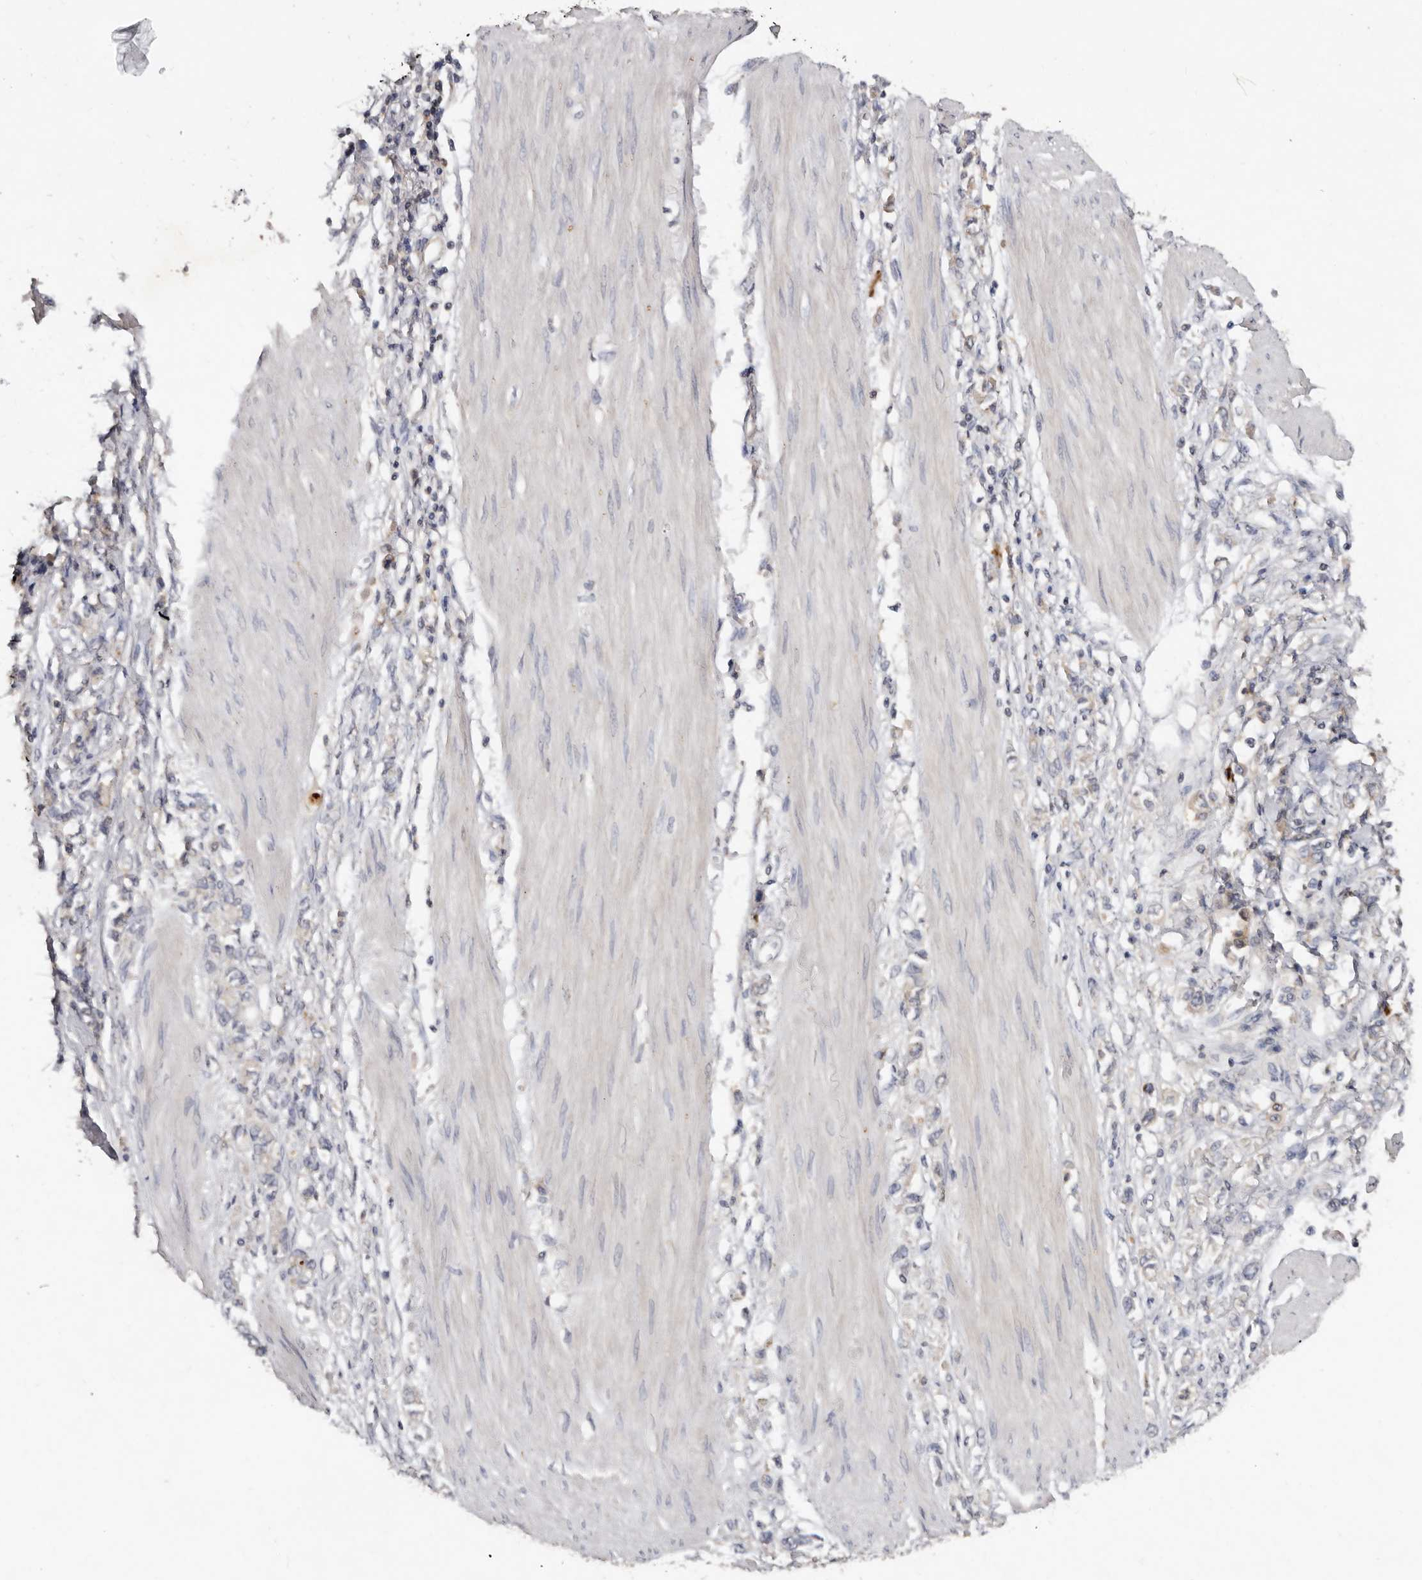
{"staining": {"intensity": "negative", "quantity": "none", "location": "none"}, "tissue": "stomach cancer", "cell_type": "Tumor cells", "image_type": "cancer", "snomed": [{"axis": "morphology", "description": "Adenocarcinoma, NOS"}, {"axis": "topography", "description": "Stomach"}], "caption": "Adenocarcinoma (stomach) was stained to show a protein in brown. There is no significant staining in tumor cells.", "gene": "EDEM1", "patient": {"sex": "female", "age": 76}}